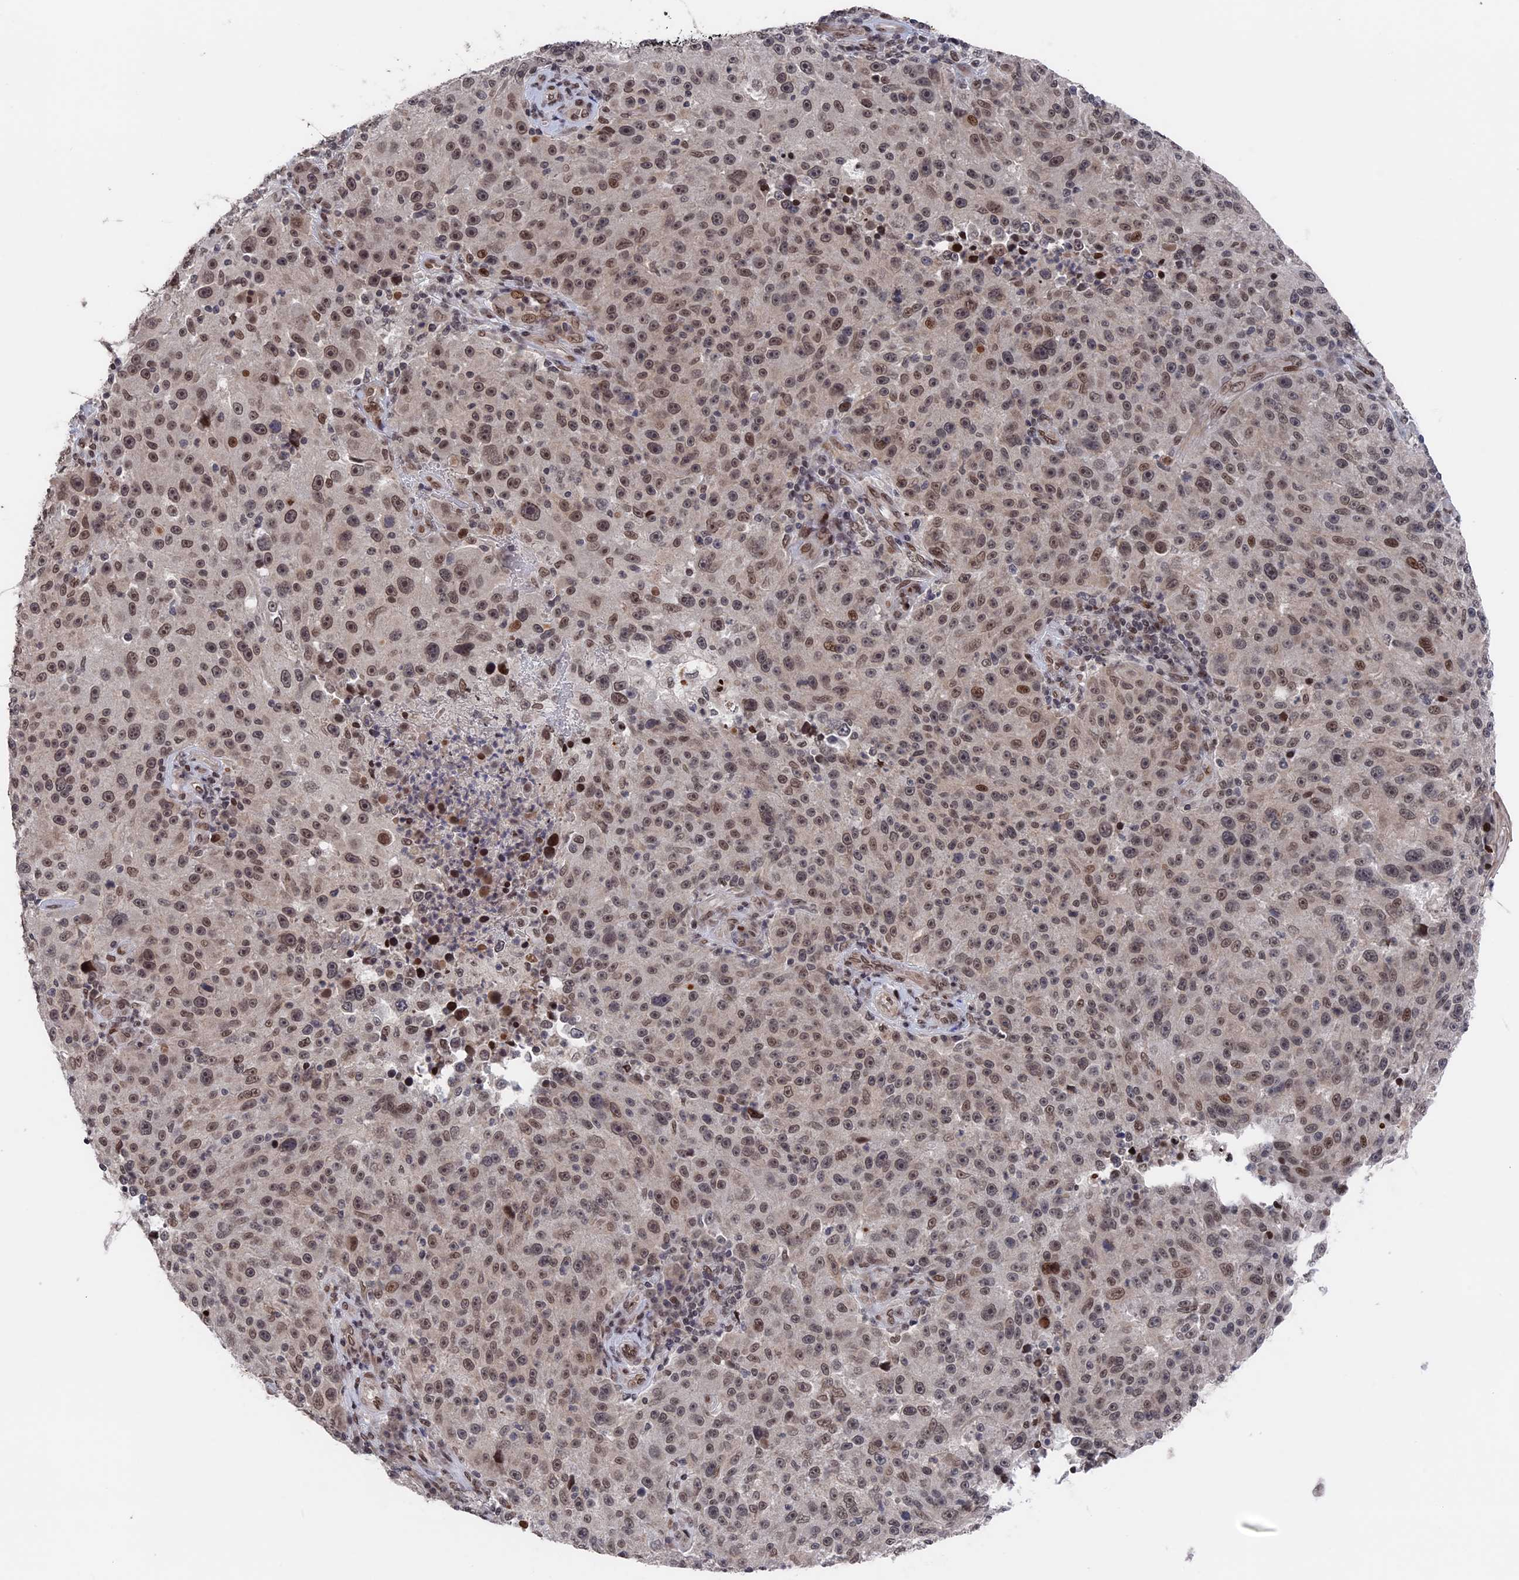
{"staining": {"intensity": "moderate", "quantity": ">75%", "location": "nuclear"}, "tissue": "melanoma", "cell_type": "Tumor cells", "image_type": "cancer", "snomed": [{"axis": "morphology", "description": "Malignant melanoma, NOS"}, {"axis": "topography", "description": "Skin"}], "caption": "Melanoma was stained to show a protein in brown. There is medium levels of moderate nuclear staining in approximately >75% of tumor cells.", "gene": "NR2C2AP", "patient": {"sex": "male", "age": 53}}